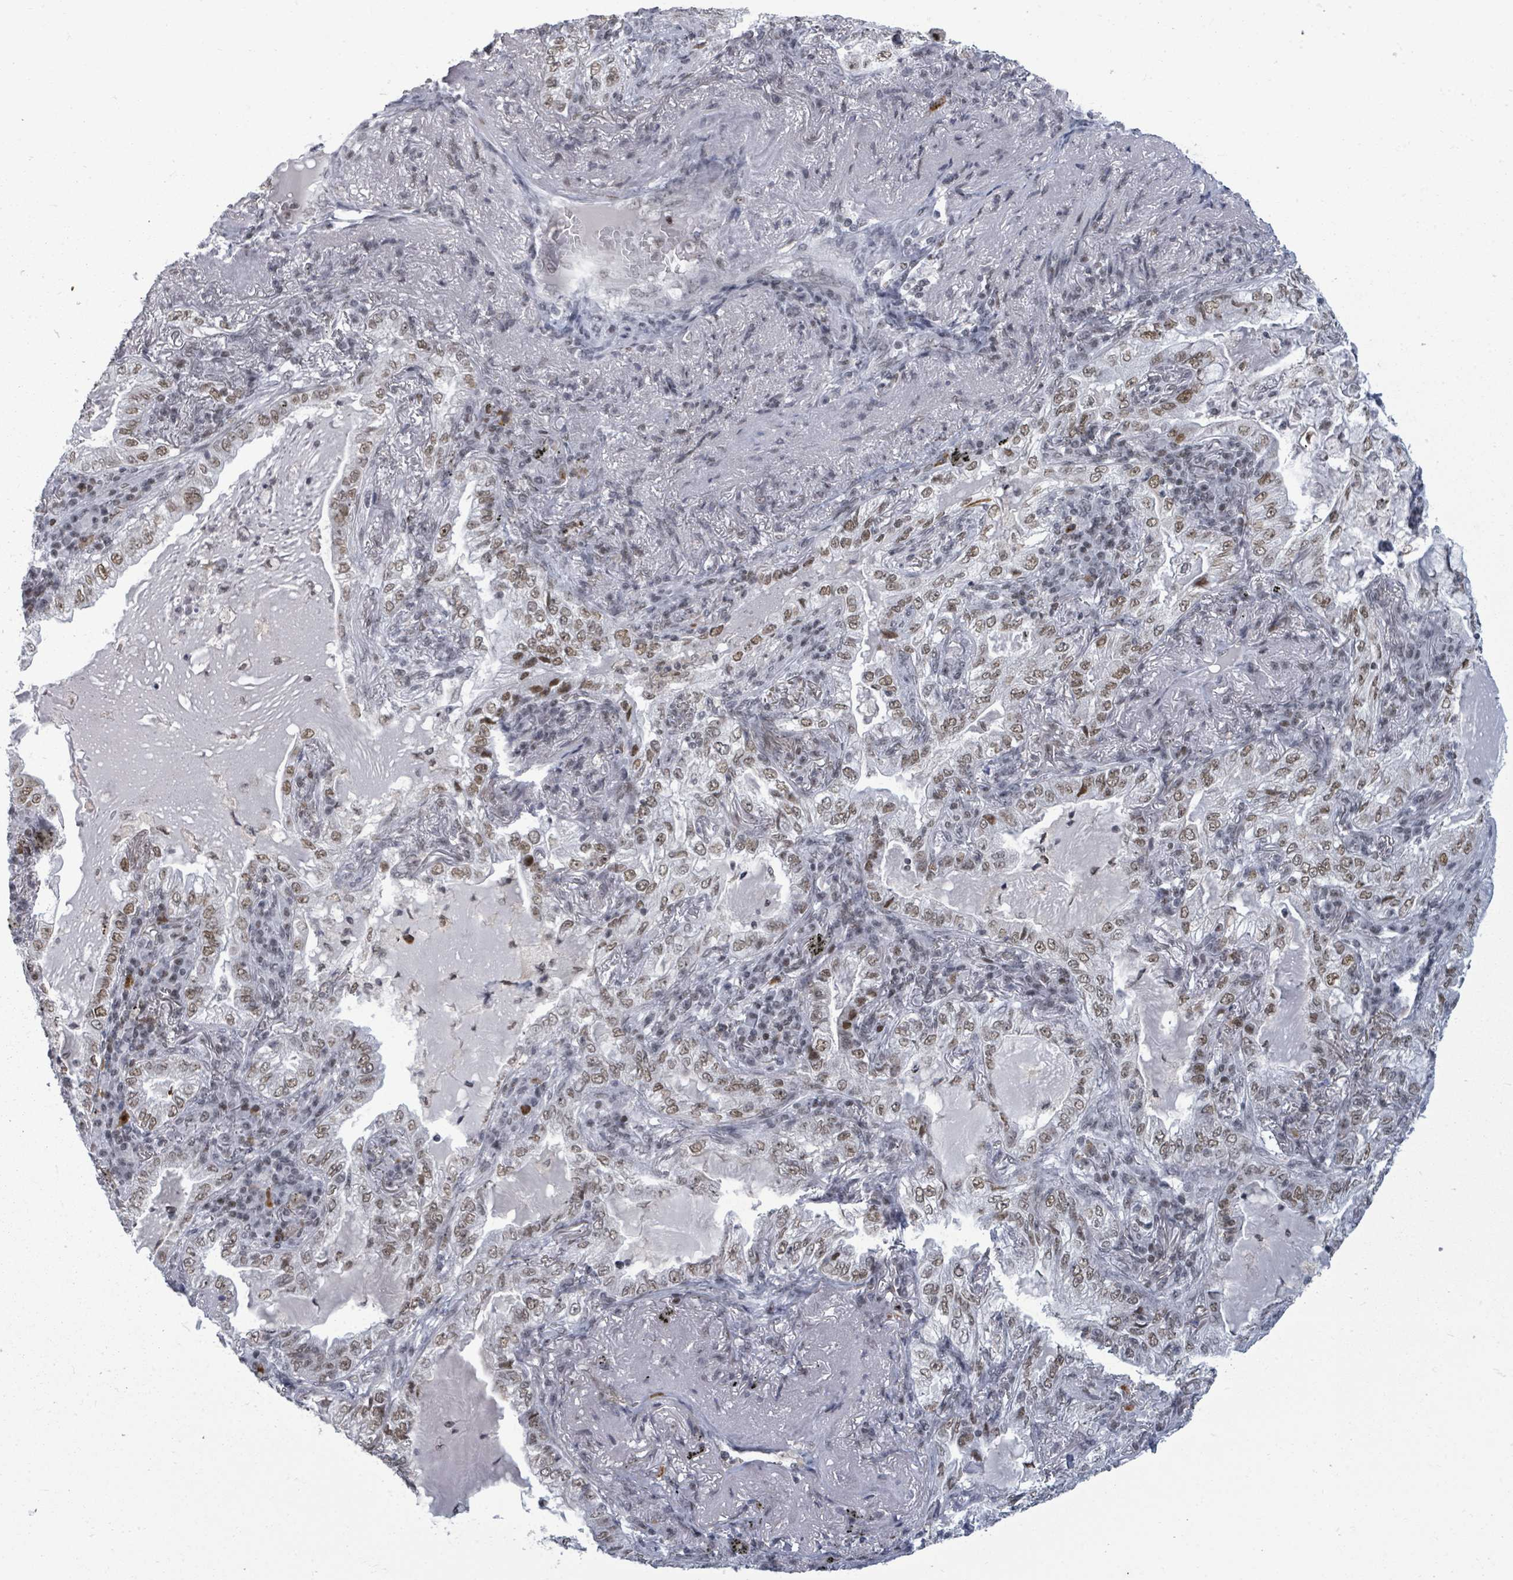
{"staining": {"intensity": "moderate", "quantity": ">75%", "location": "nuclear"}, "tissue": "lung cancer", "cell_type": "Tumor cells", "image_type": "cancer", "snomed": [{"axis": "morphology", "description": "Adenocarcinoma, NOS"}, {"axis": "topography", "description": "Lung"}], "caption": "An image of adenocarcinoma (lung) stained for a protein shows moderate nuclear brown staining in tumor cells.", "gene": "ERCC5", "patient": {"sex": "female", "age": 73}}